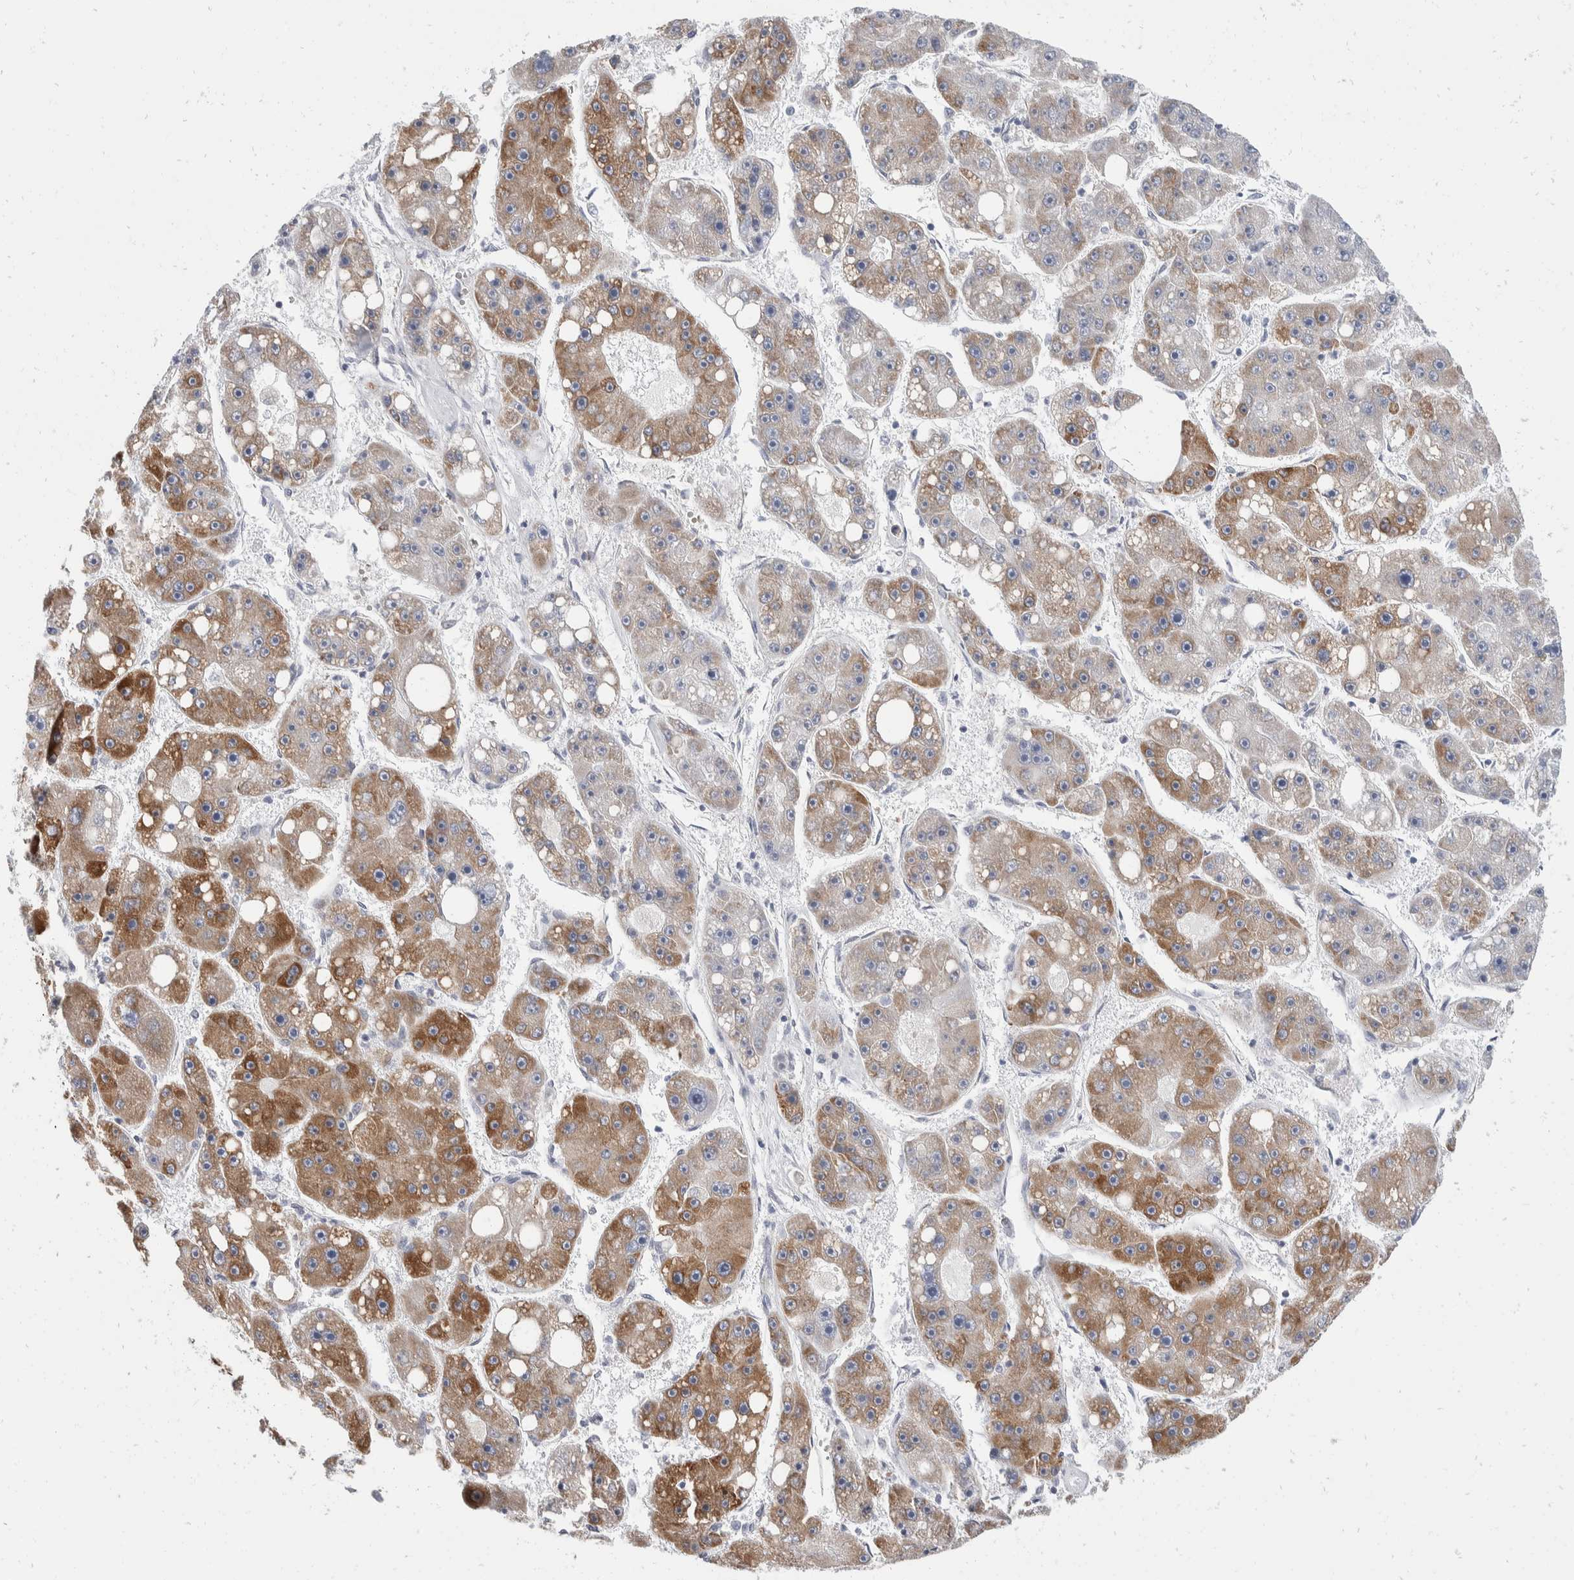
{"staining": {"intensity": "strong", "quantity": "25%-75%", "location": "cytoplasmic/membranous"}, "tissue": "liver cancer", "cell_type": "Tumor cells", "image_type": "cancer", "snomed": [{"axis": "morphology", "description": "Carcinoma, Hepatocellular, NOS"}, {"axis": "topography", "description": "Liver"}], "caption": "A photomicrograph showing strong cytoplasmic/membranous positivity in approximately 25%-75% of tumor cells in liver cancer, as visualized by brown immunohistochemical staining.", "gene": "TMEM245", "patient": {"sex": "female", "age": 61}}